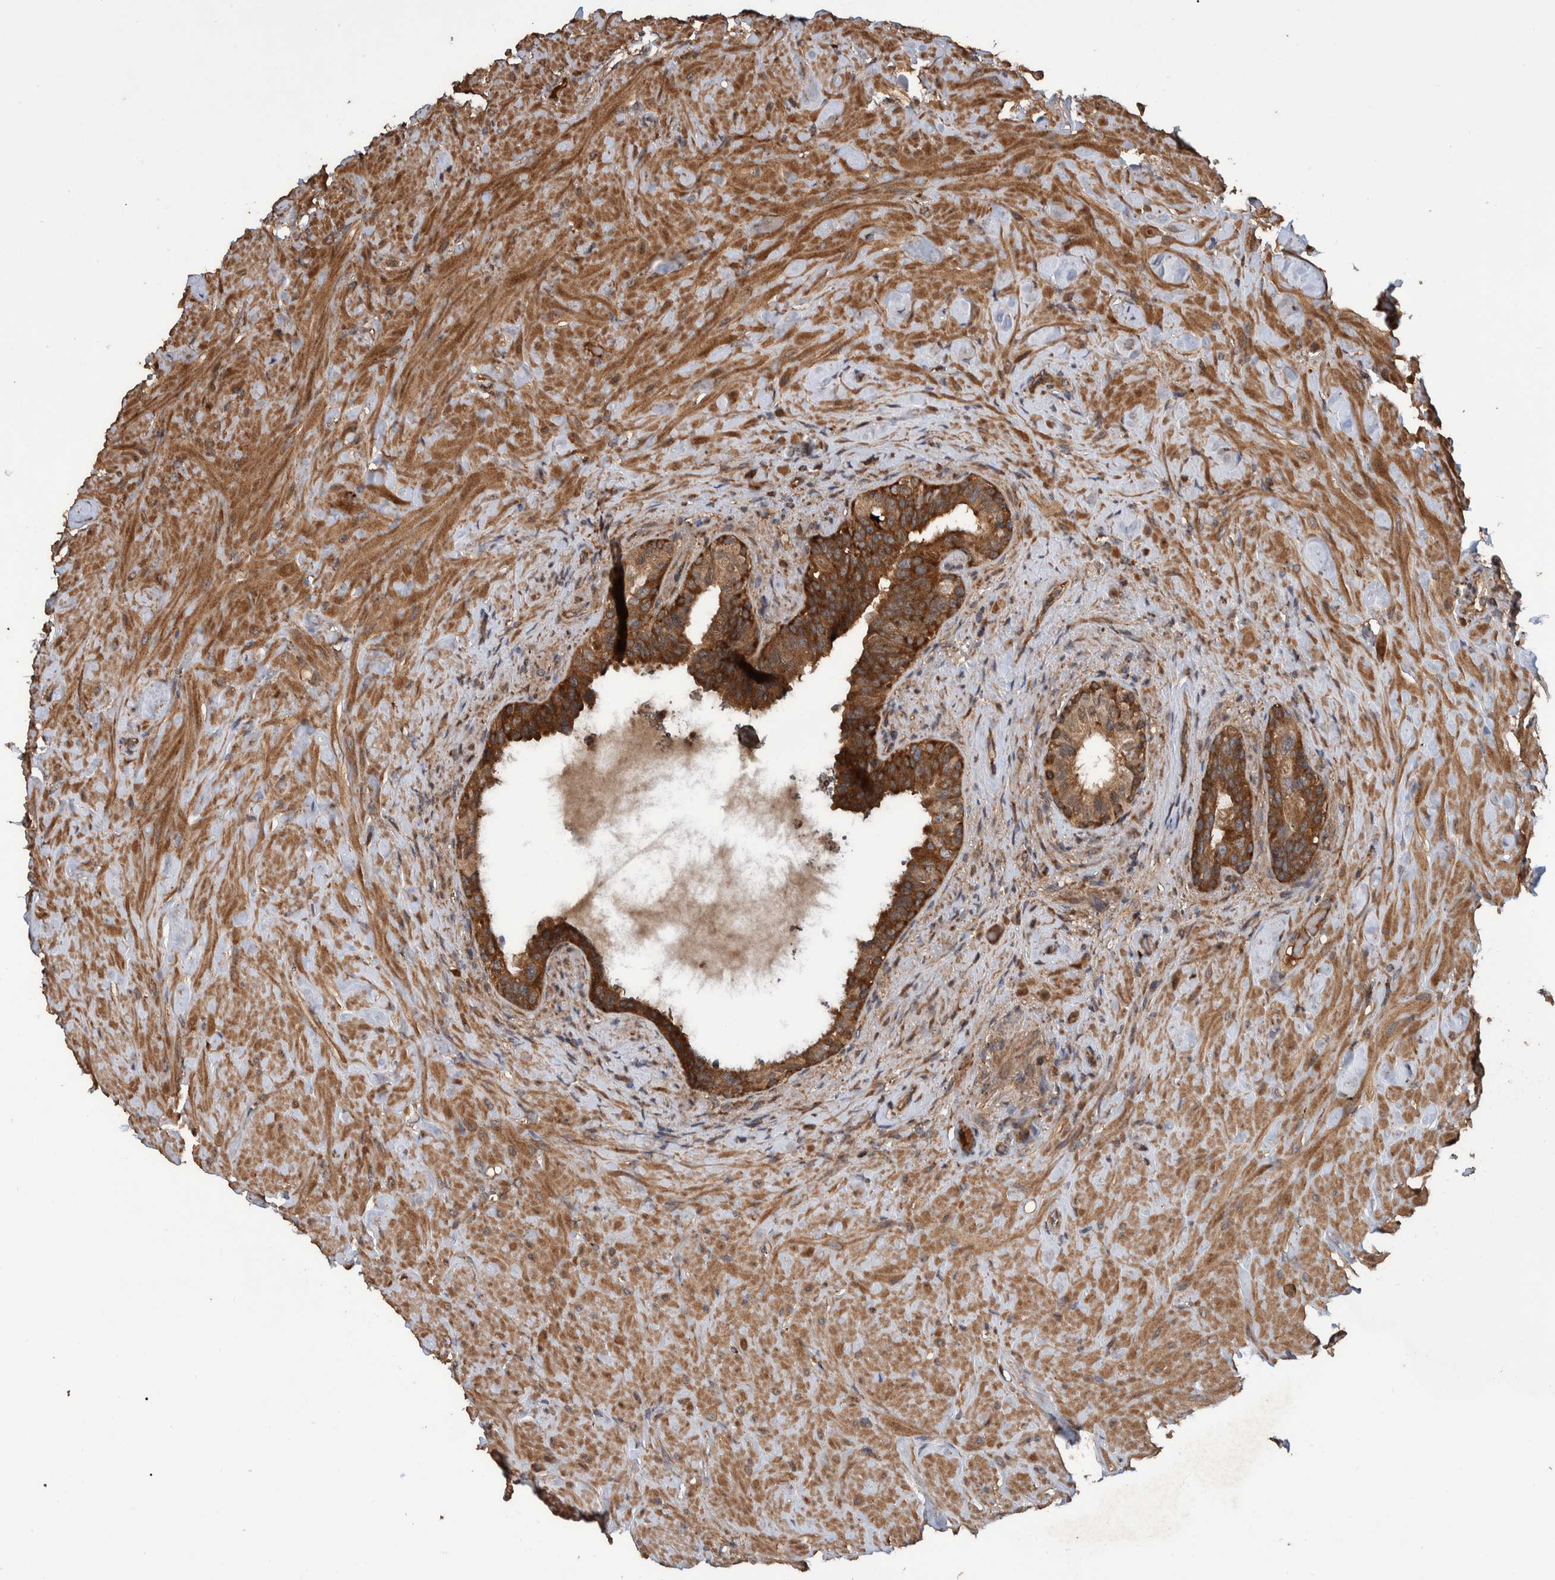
{"staining": {"intensity": "strong", "quantity": ">75%", "location": "cytoplasmic/membranous"}, "tissue": "seminal vesicle", "cell_type": "Glandular cells", "image_type": "normal", "snomed": [{"axis": "morphology", "description": "Normal tissue, NOS"}, {"axis": "topography", "description": "Seminal veicle"}], "caption": "Protein analysis of benign seminal vesicle displays strong cytoplasmic/membranous expression in about >75% of glandular cells.", "gene": "VBP1", "patient": {"sex": "male", "age": 68}}